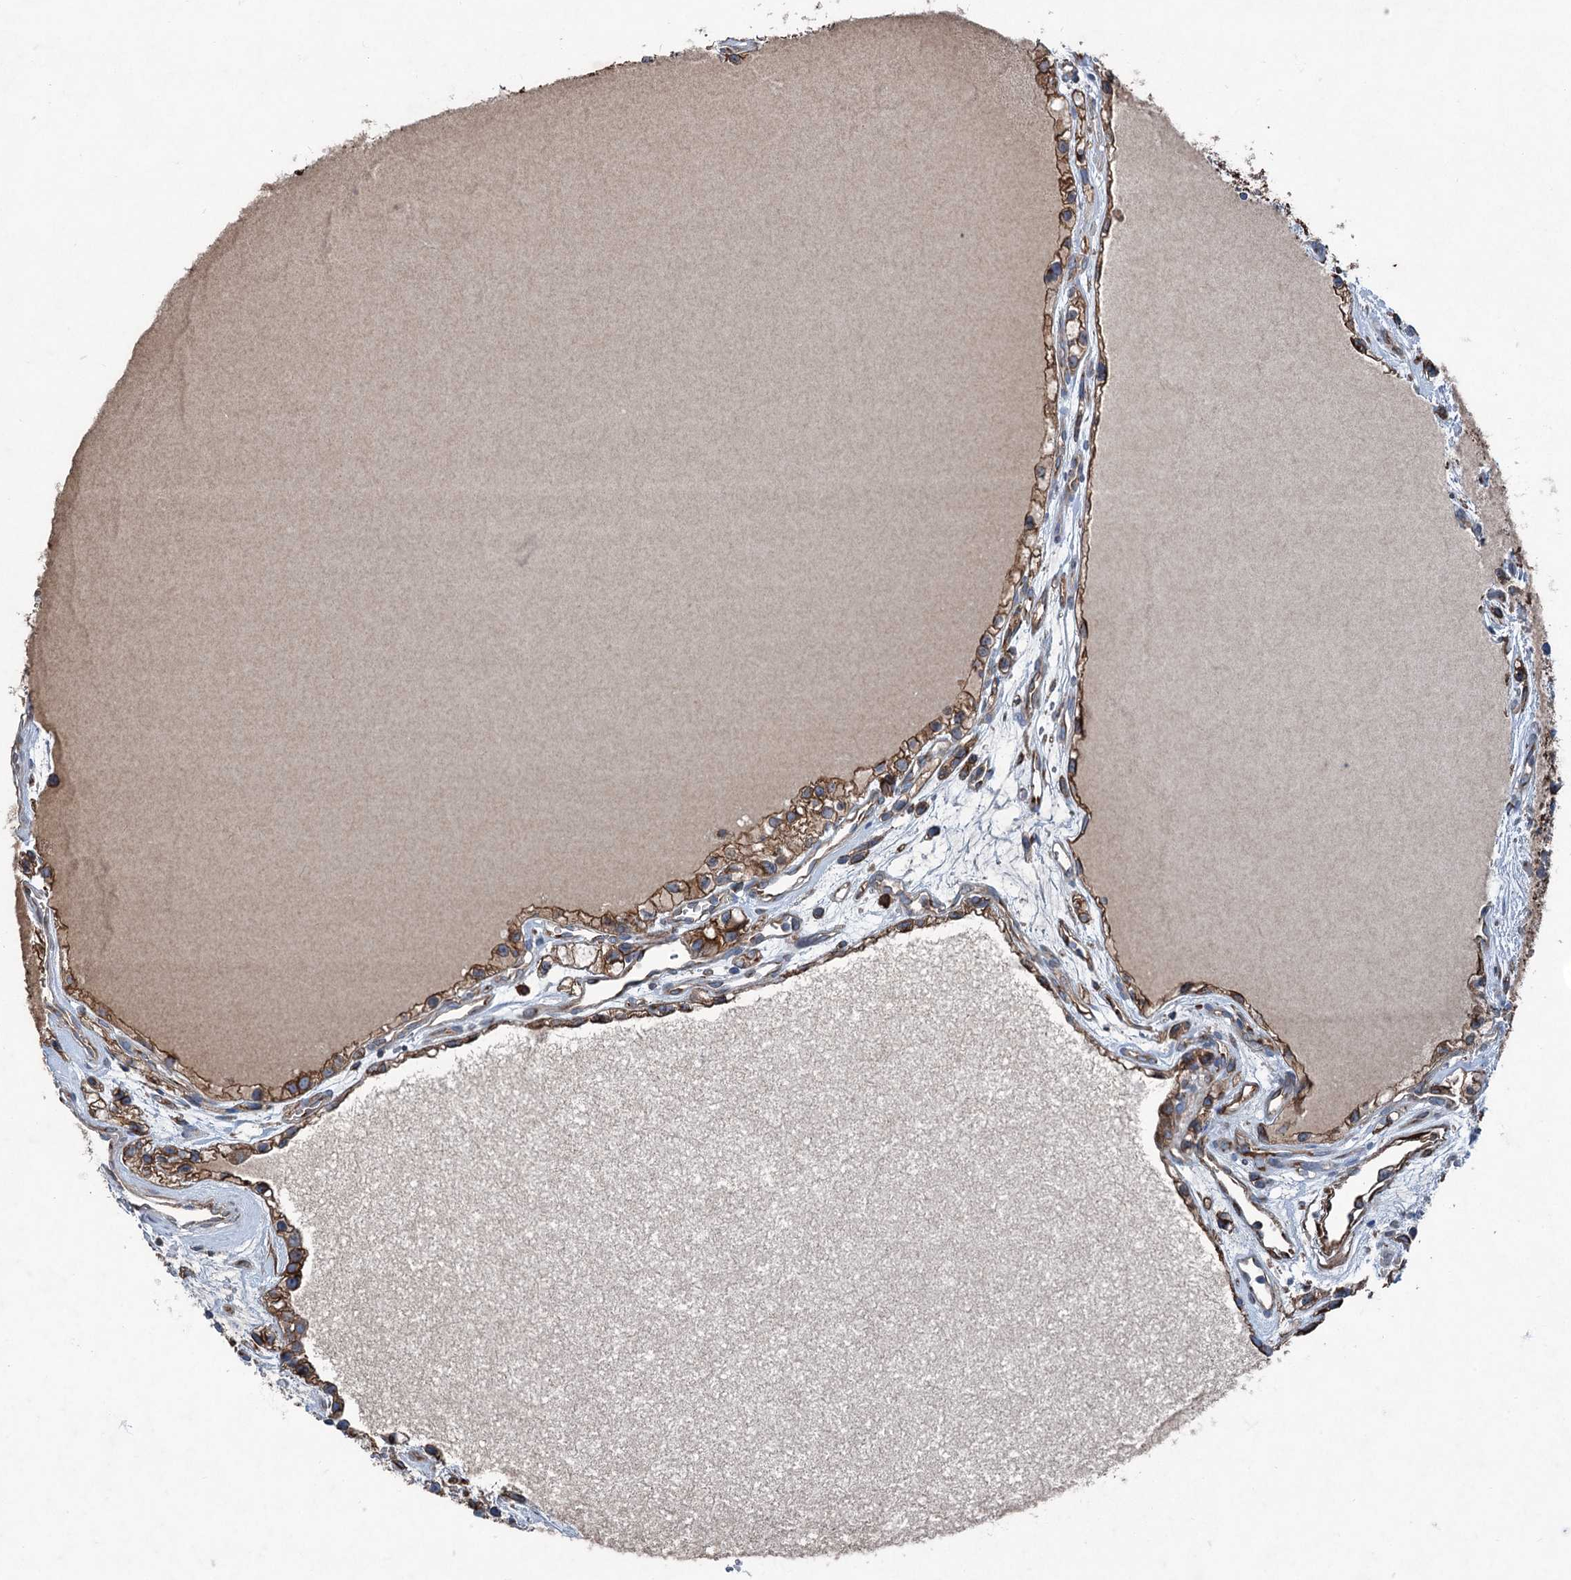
{"staining": {"intensity": "moderate", "quantity": ">75%", "location": "cytoplasmic/membranous"}, "tissue": "renal cancer", "cell_type": "Tumor cells", "image_type": "cancer", "snomed": [{"axis": "morphology", "description": "Adenocarcinoma, NOS"}, {"axis": "topography", "description": "Kidney"}], "caption": "Immunohistochemical staining of human renal cancer demonstrates medium levels of moderate cytoplasmic/membranous protein positivity in about >75% of tumor cells. The protein of interest is stained brown, and the nuclei are stained in blue (DAB IHC with brightfield microscopy, high magnification).", "gene": "CALCOCO1", "patient": {"sex": "female", "age": 57}}